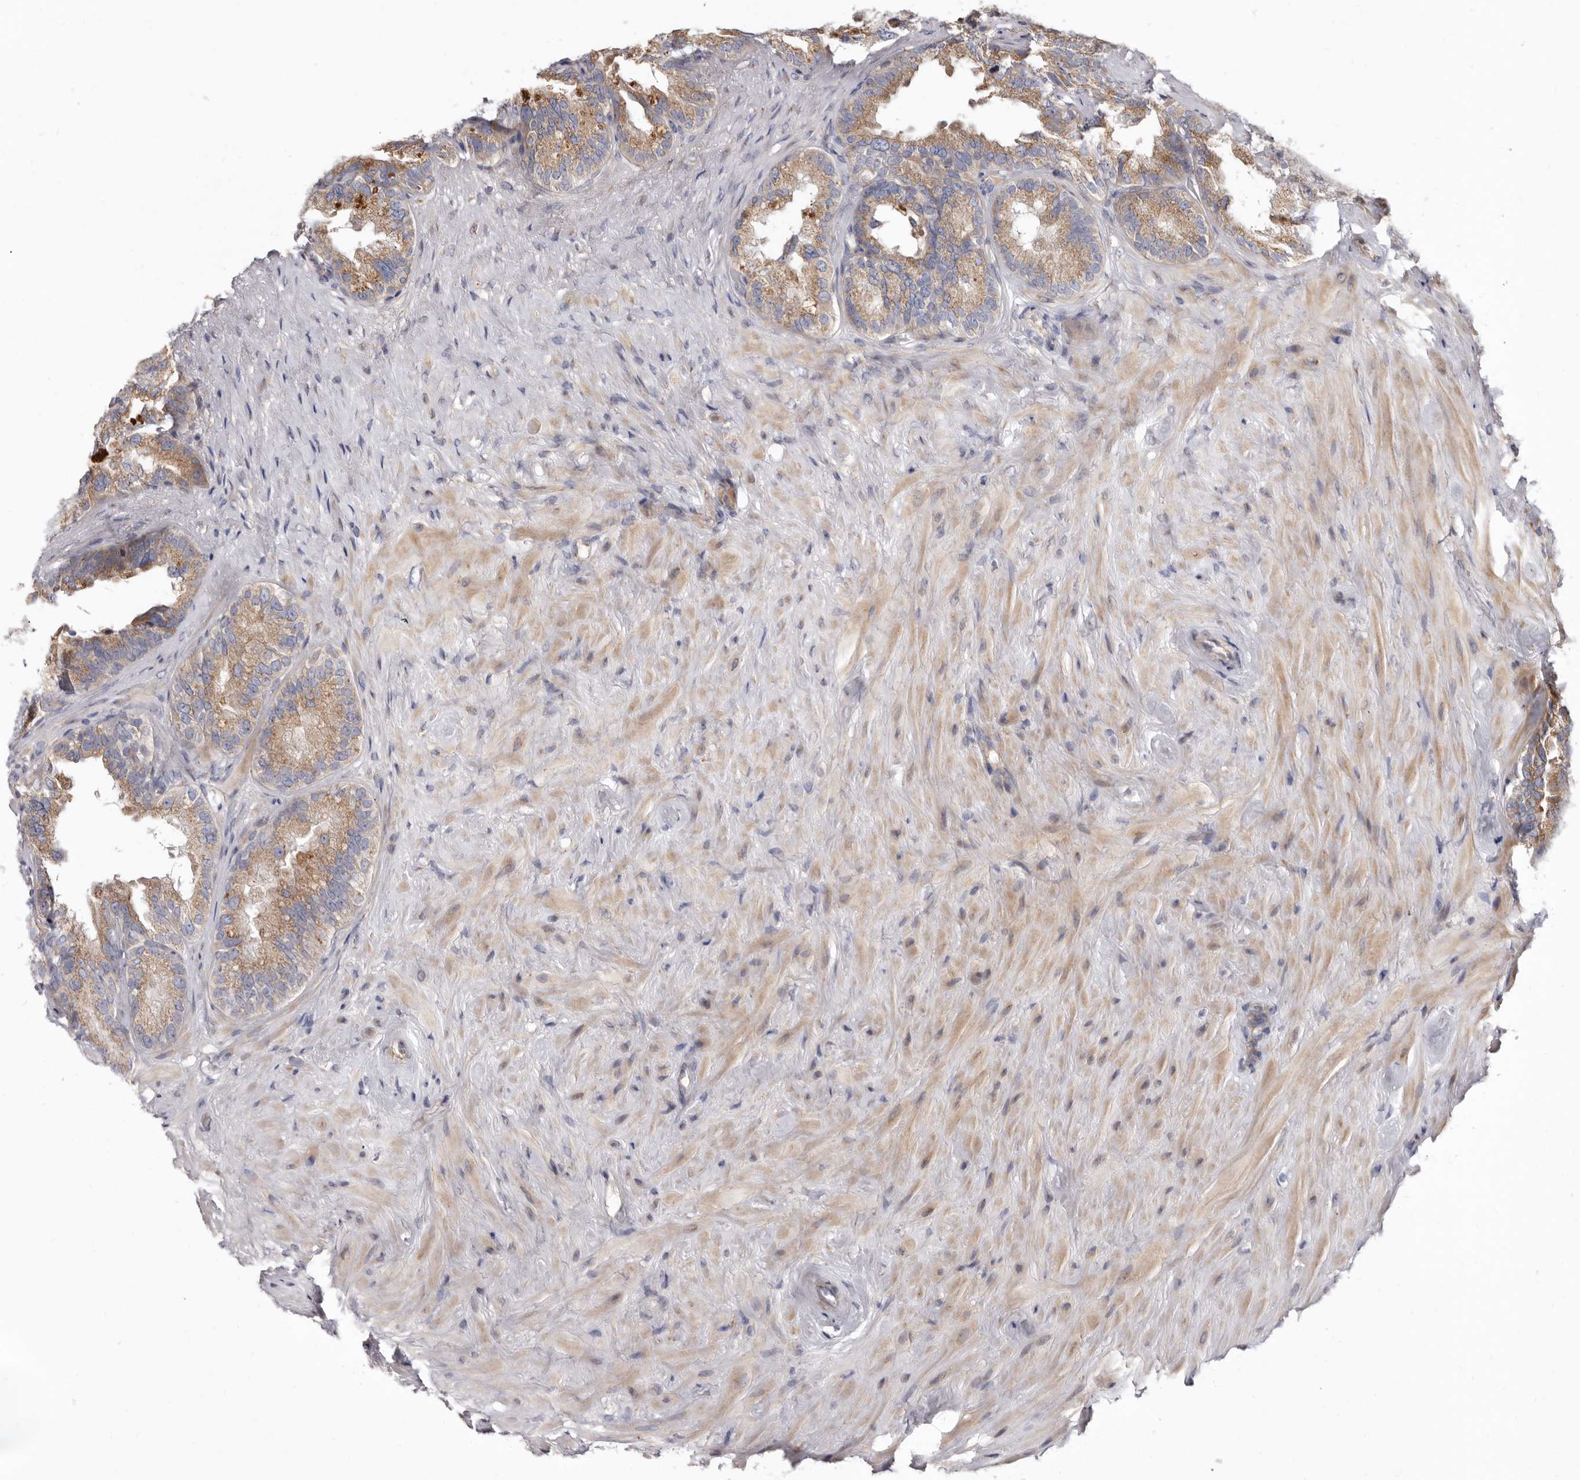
{"staining": {"intensity": "moderate", "quantity": "25%-75%", "location": "cytoplasmic/membranous"}, "tissue": "seminal vesicle", "cell_type": "Glandular cells", "image_type": "normal", "snomed": [{"axis": "morphology", "description": "Normal tissue, NOS"}, {"axis": "topography", "description": "Seminal veicle"}], "caption": "A micrograph showing moderate cytoplasmic/membranous expression in approximately 25%-75% of glandular cells in normal seminal vesicle, as visualized by brown immunohistochemical staining.", "gene": "ASIC5", "patient": {"sex": "male", "age": 80}}